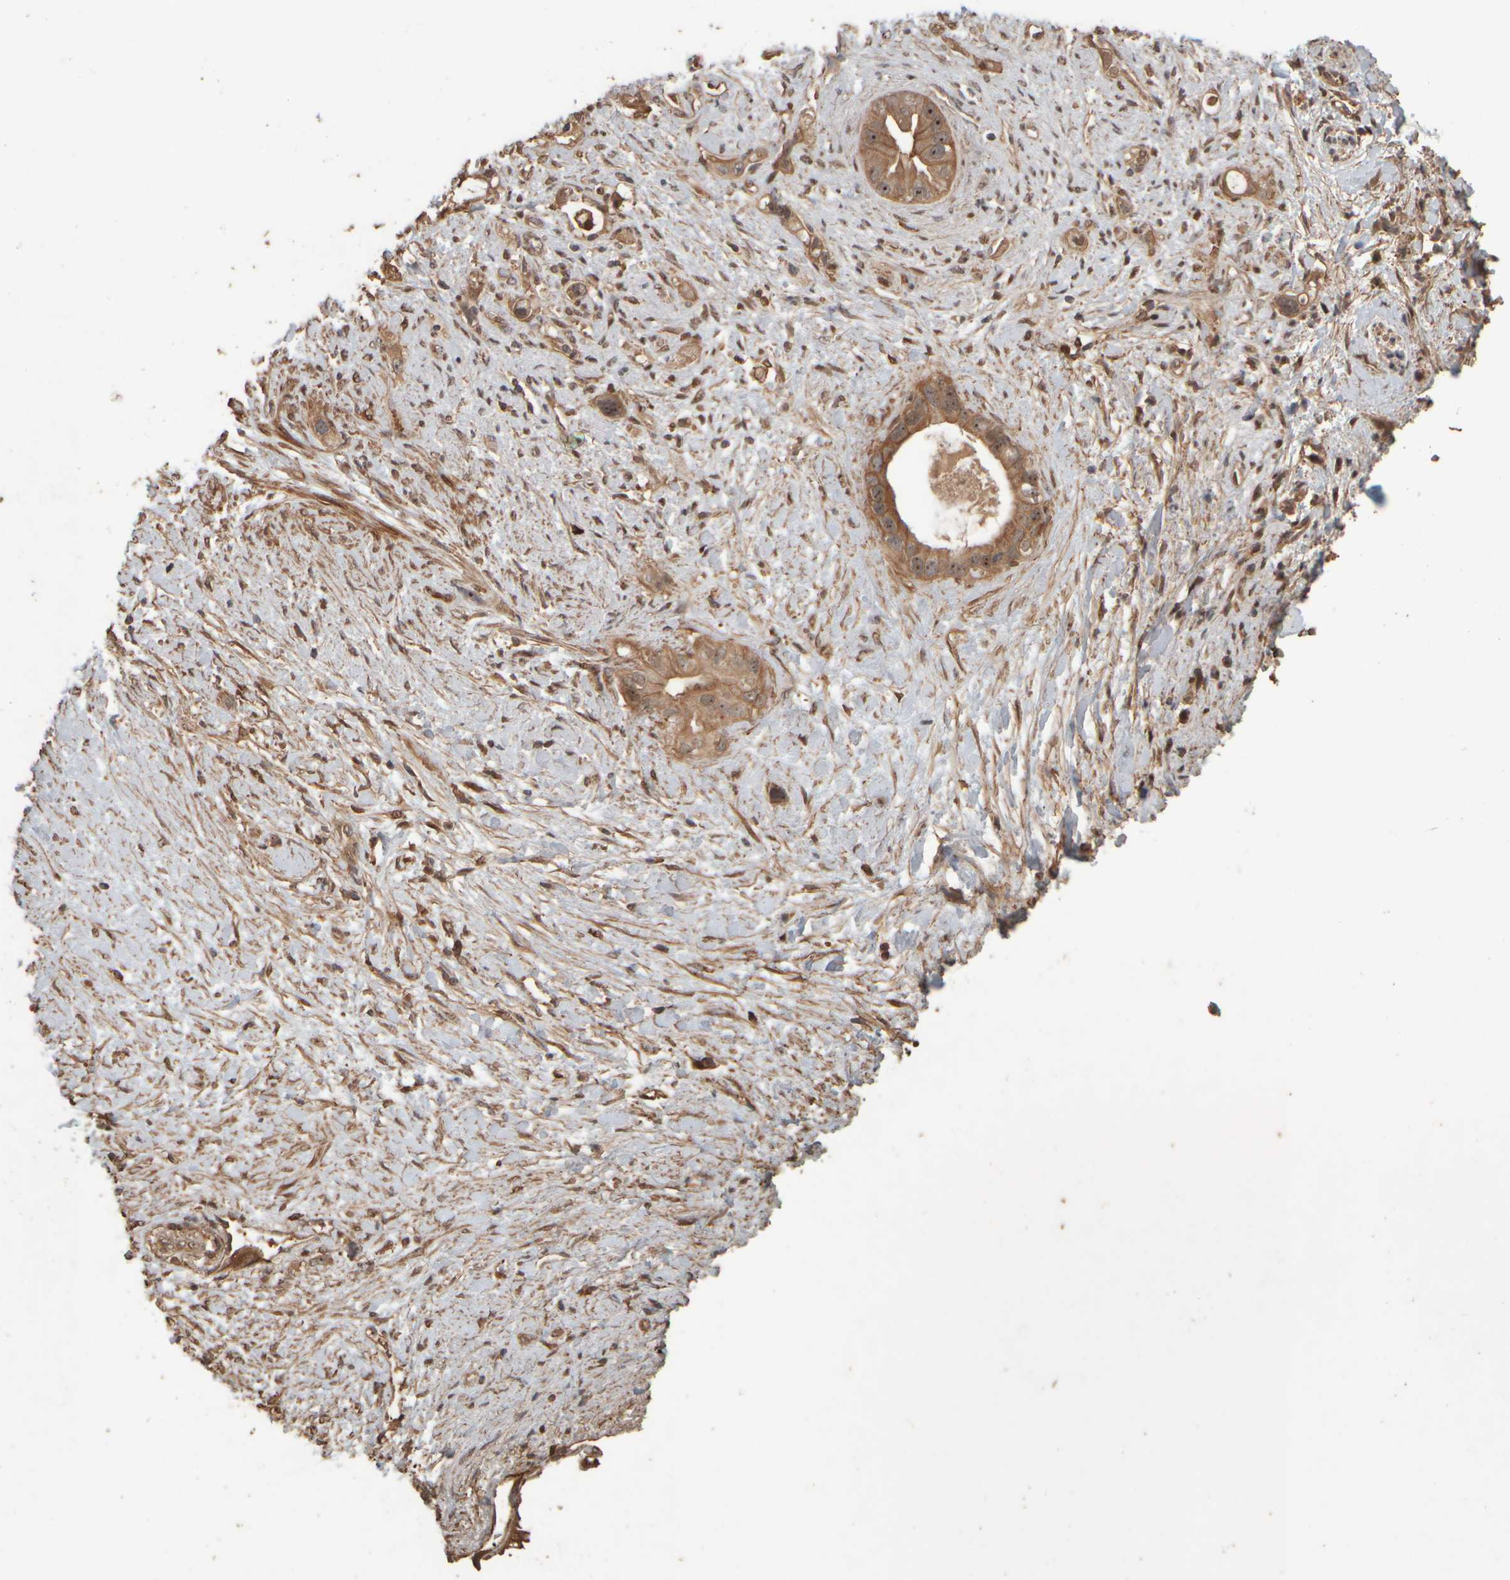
{"staining": {"intensity": "moderate", "quantity": ">75%", "location": "cytoplasmic/membranous,nuclear"}, "tissue": "pancreatic cancer", "cell_type": "Tumor cells", "image_type": "cancer", "snomed": [{"axis": "morphology", "description": "Adenocarcinoma, NOS"}, {"axis": "topography", "description": "Pancreas"}], "caption": "Pancreatic cancer stained with a brown dye displays moderate cytoplasmic/membranous and nuclear positive expression in approximately >75% of tumor cells.", "gene": "SPHK1", "patient": {"sex": "female", "age": 56}}